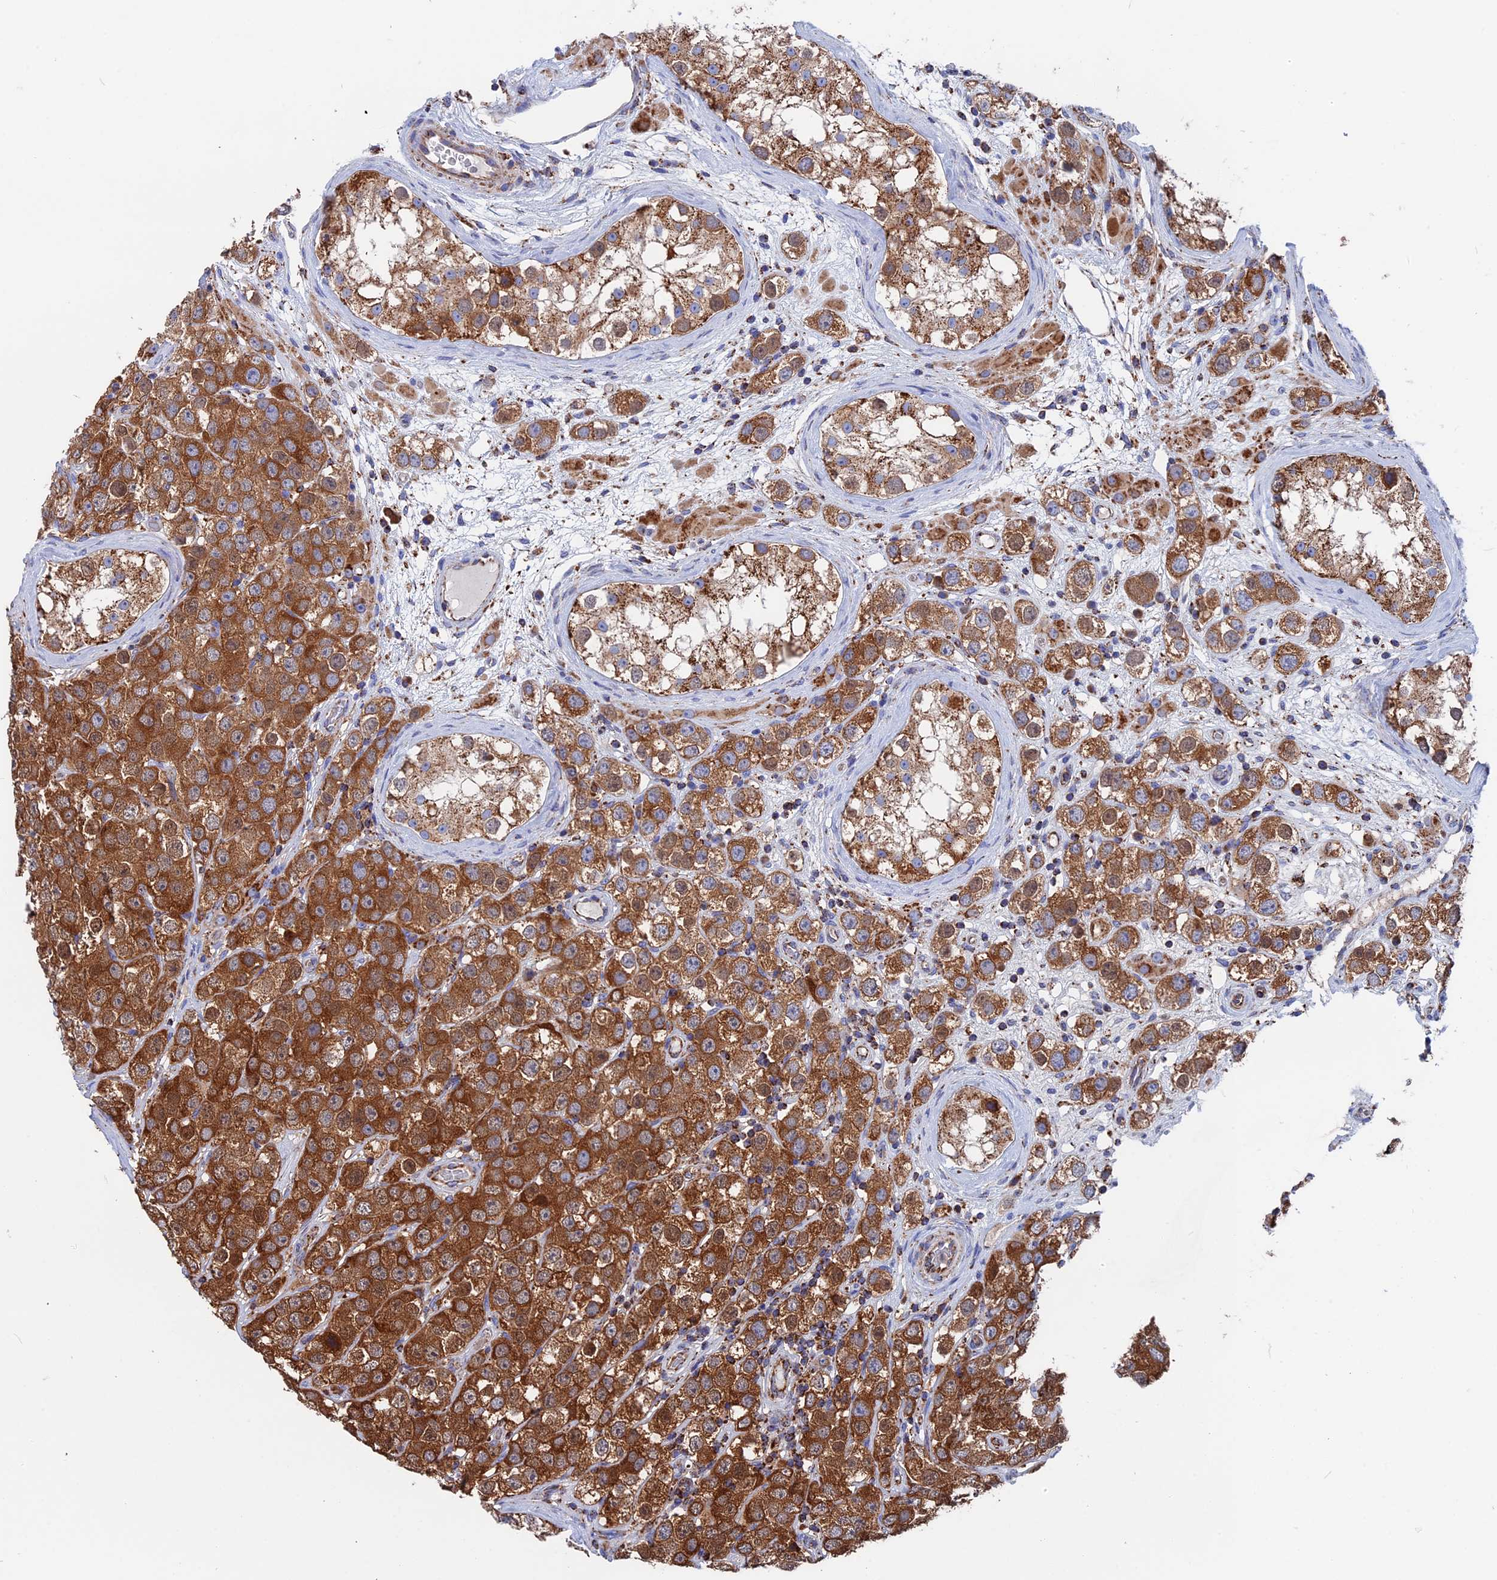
{"staining": {"intensity": "strong", "quantity": ">75%", "location": "cytoplasmic/membranous"}, "tissue": "testis cancer", "cell_type": "Tumor cells", "image_type": "cancer", "snomed": [{"axis": "morphology", "description": "Seminoma, NOS"}, {"axis": "topography", "description": "Testis"}], "caption": "A photomicrograph of human testis cancer stained for a protein exhibits strong cytoplasmic/membranous brown staining in tumor cells.", "gene": "WDR83", "patient": {"sex": "male", "age": 28}}